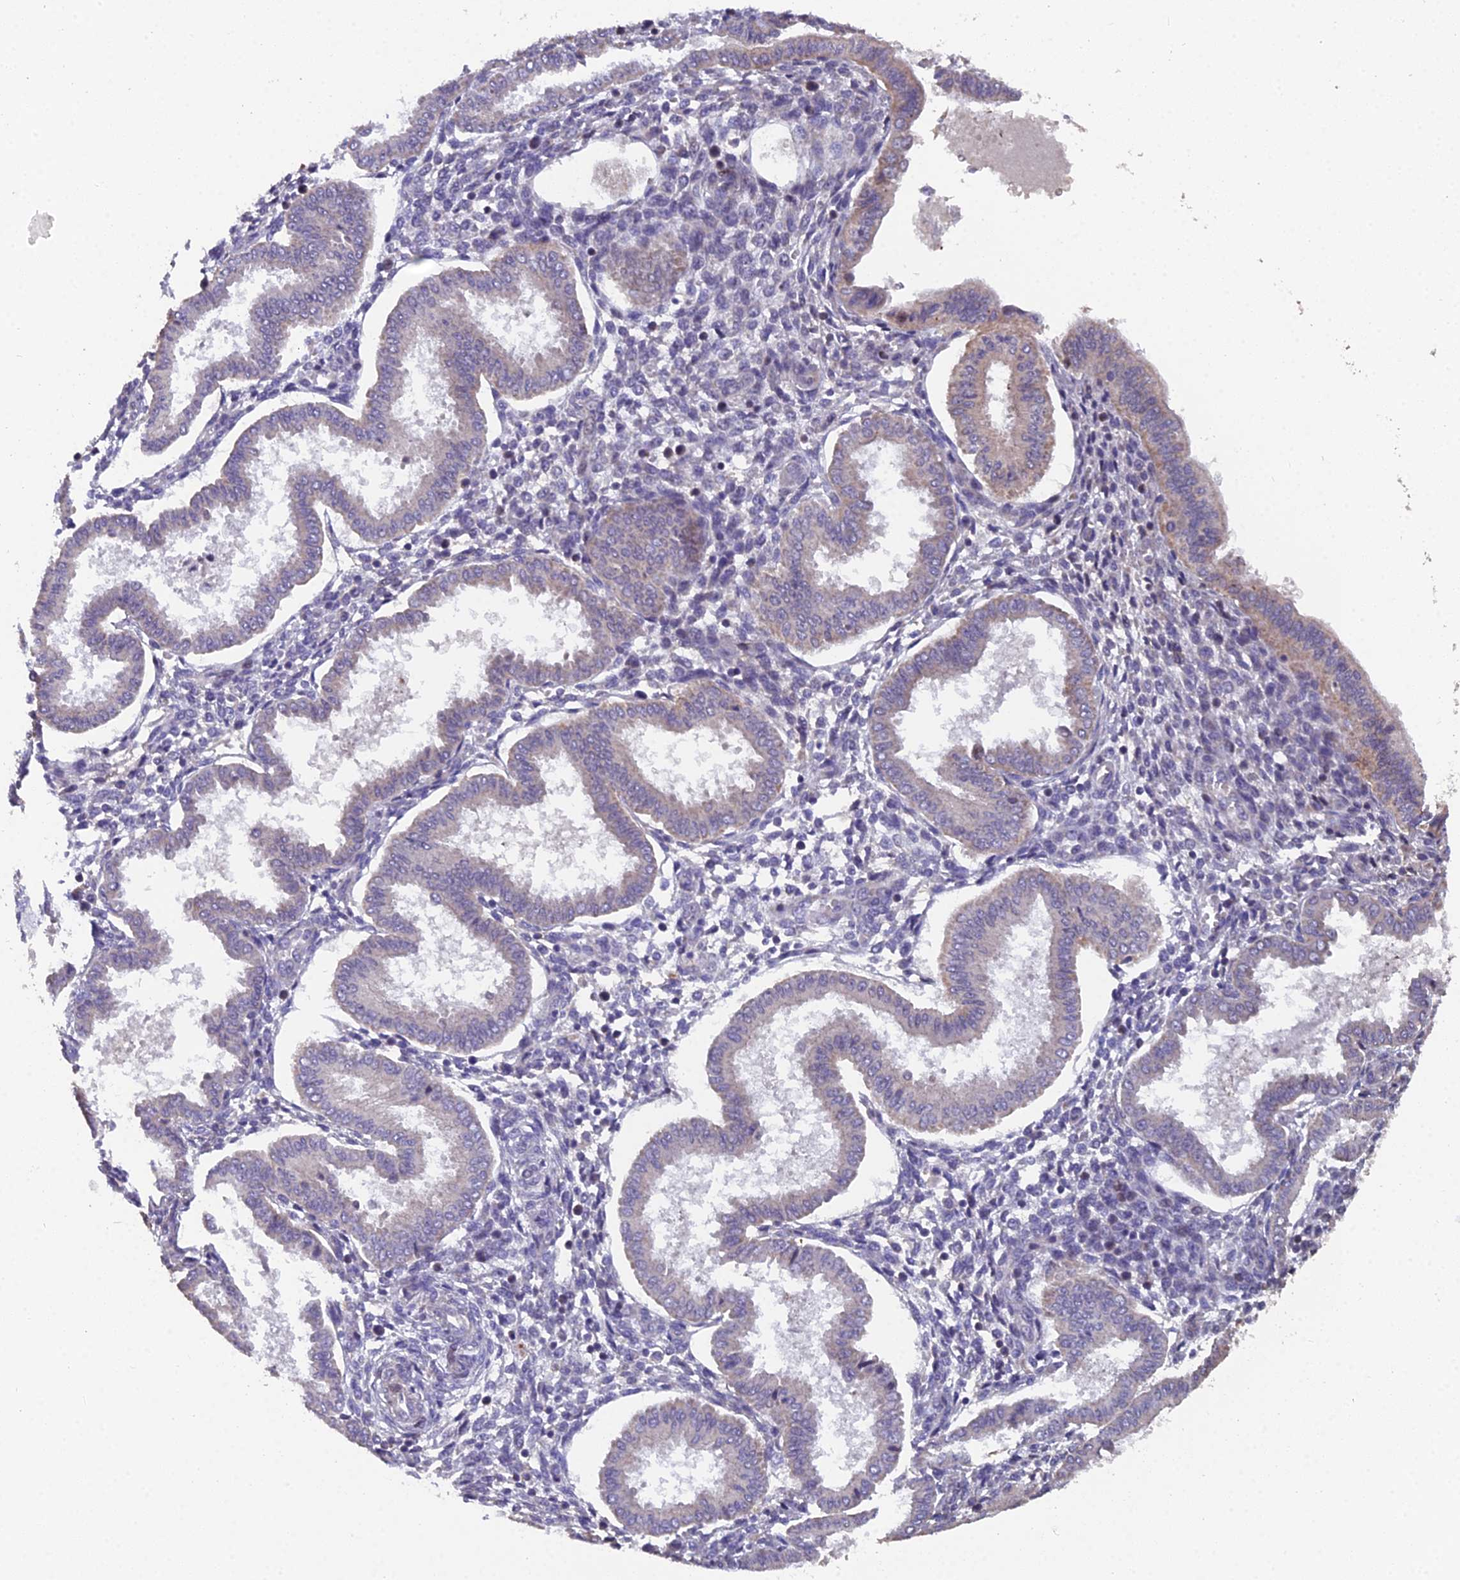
{"staining": {"intensity": "negative", "quantity": "none", "location": "none"}, "tissue": "endometrium", "cell_type": "Cells in endometrial stroma", "image_type": "normal", "snomed": [{"axis": "morphology", "description": "Normal tissue, NOS"}, {"axis": "topography", "description": "Endometrium"}], "caption": "A high-resolution micrograph shows immunohistochemistry (IHC) staining of benign endometrium, which demonstrates no significant staining in cells in endometrial stroma.", "gene": "RAB28", "patient": {"sex": "female", "age": 24}}